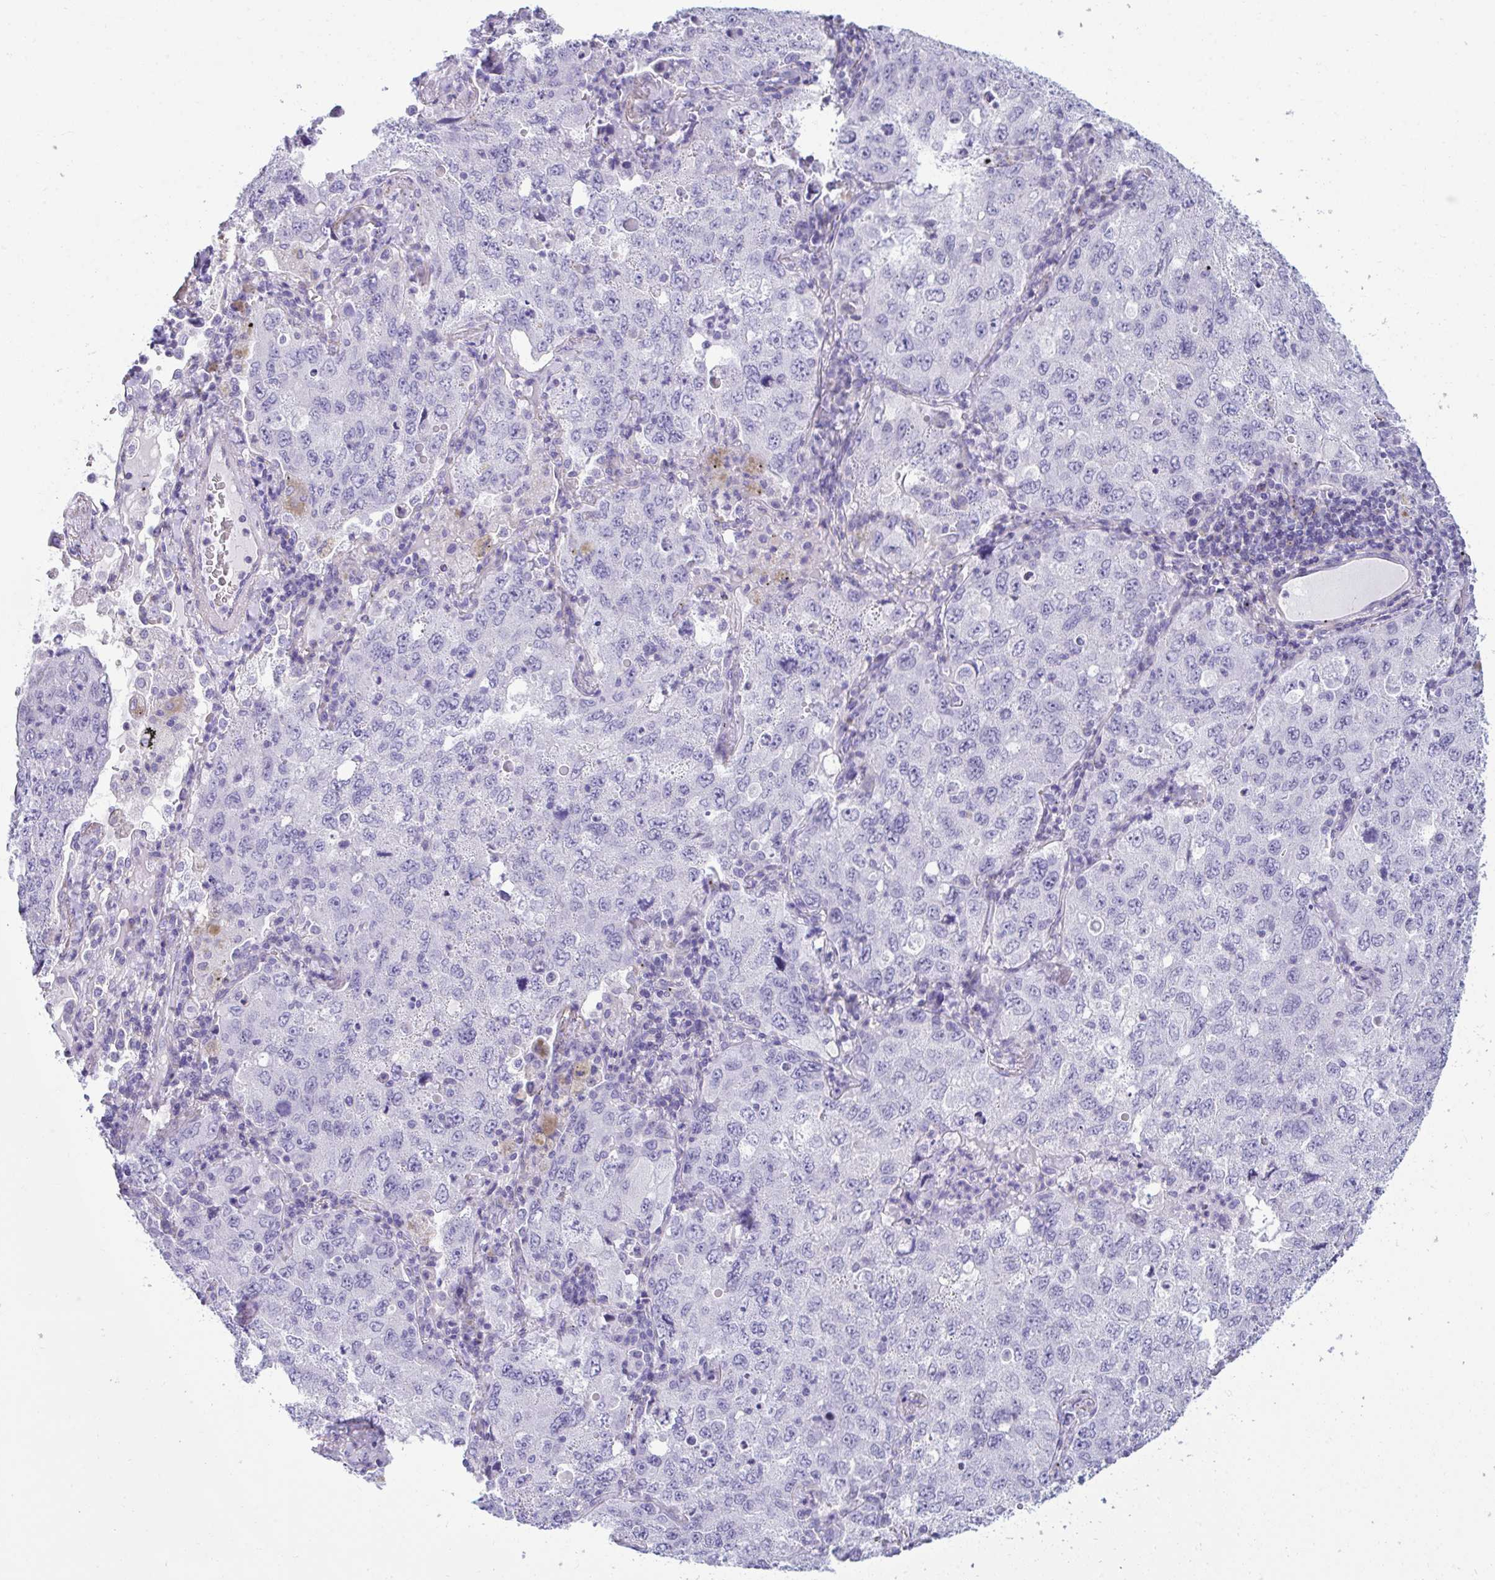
{"staining": {"intensity": "negative", "quantity": "none", "location": "none"}, "tissue": "lung cancer", "cell_type": "Tumor cells", "image_type": "cancer", "snomed": [{"axis": "morphology", "description": "Adenocarcinoma, NOS"}, {"axis": "topography", "description": "Lung"}], "caption": "High power microscopy micrograph of an immunohistochemistry (IHC) image of lung cancer, revealing no significant positivity in tumor cells.", "gene": "UBL3", "patient": {"sex": "female", "age": 57}}